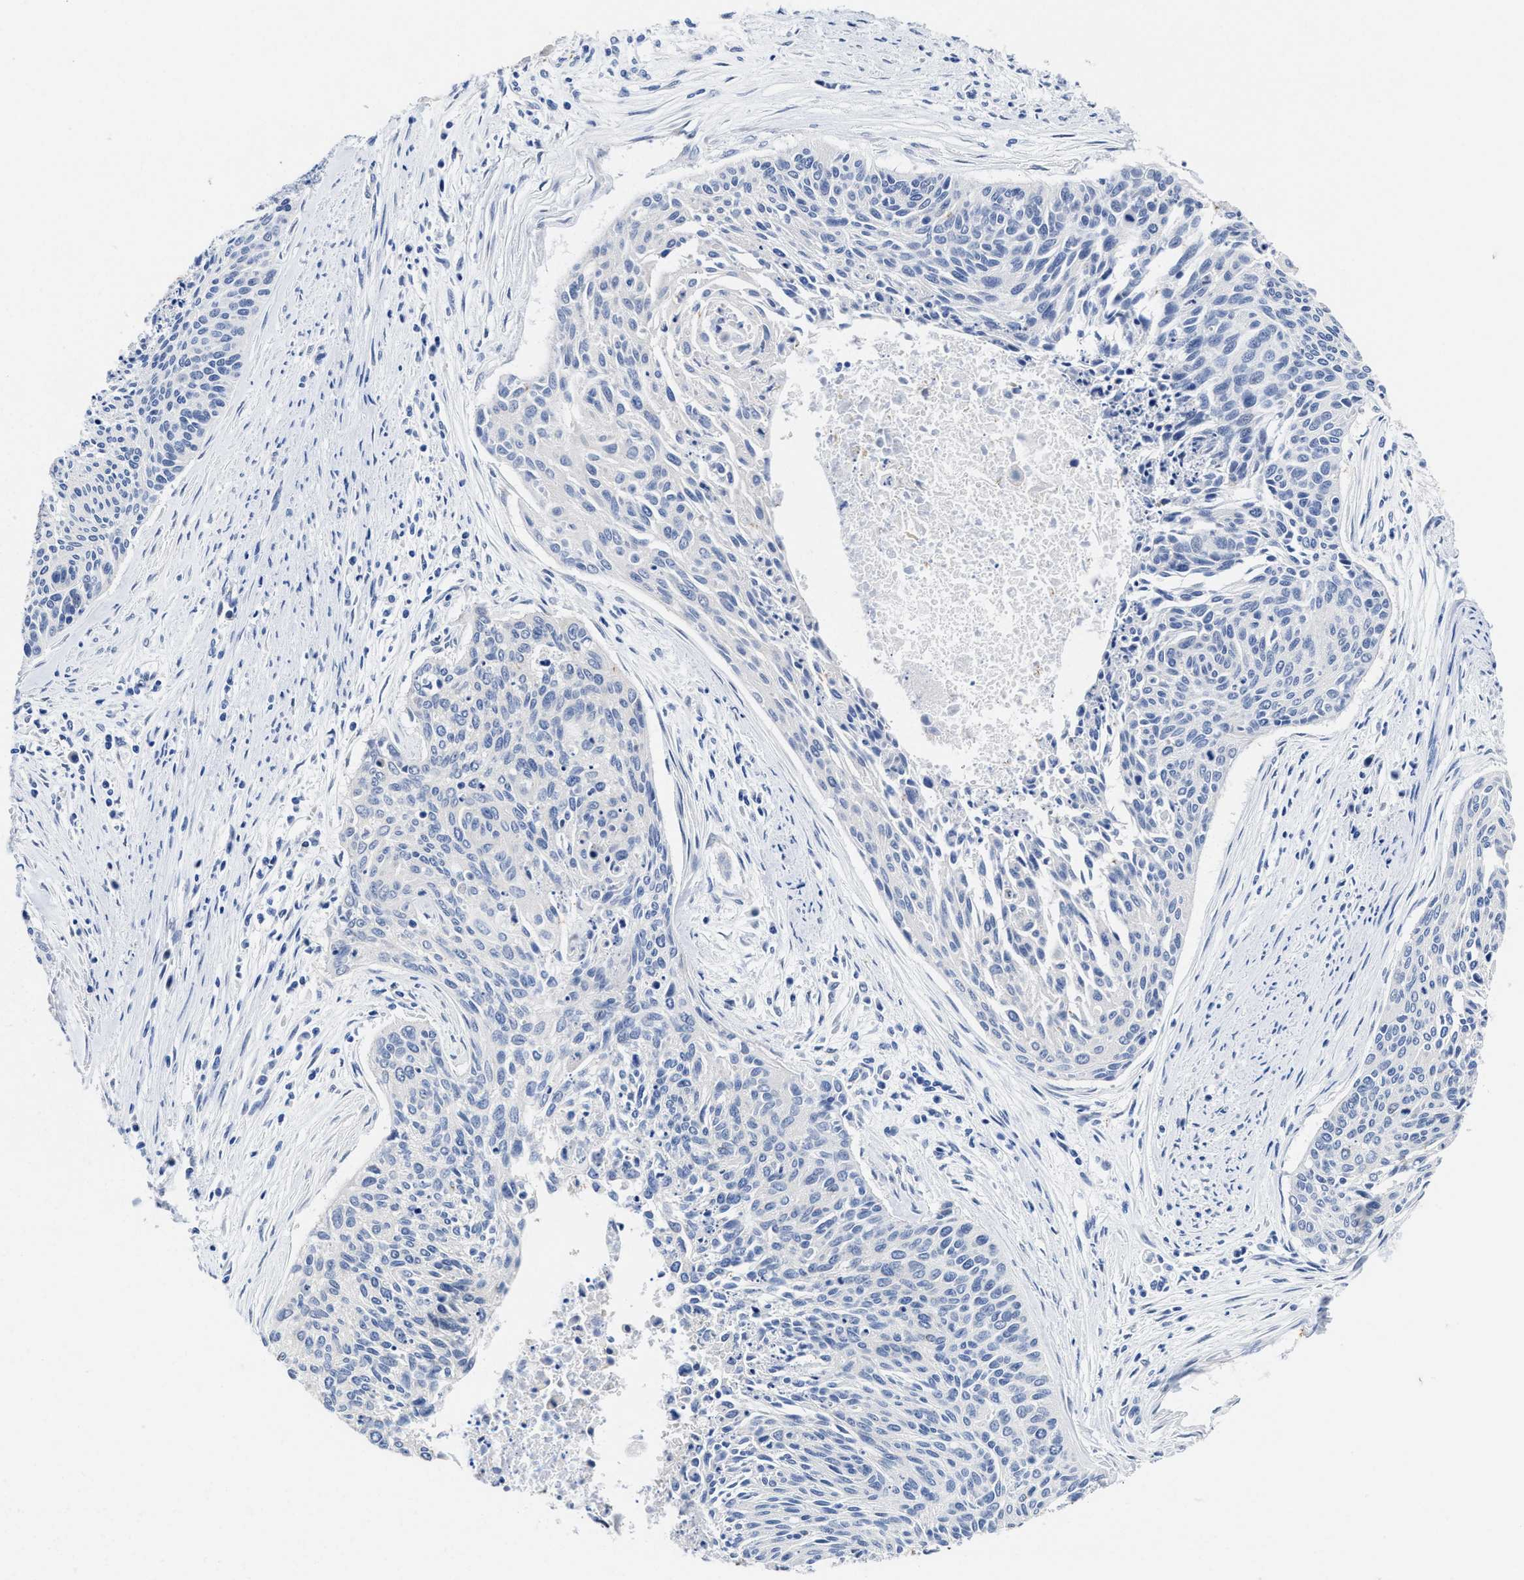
{"staining": {"intensity": "negative", "quantity": "none", "location": "none"}, "tissue": "cervical cancer", "cell_type": "Tumor cells", "image_type": "cancer", "snomed": [{"axis": "morphology", "description": "Squamous cell carcinoma, NOS"}, {"axis": "topography", "description": "Cervix"}], "caption": "Tumor cells are negative for brown protein staining in cervical cancer (squamous cell carcinoma).", "gene": "HOOK1", "patient": {"sex": "female", "age": 55}}